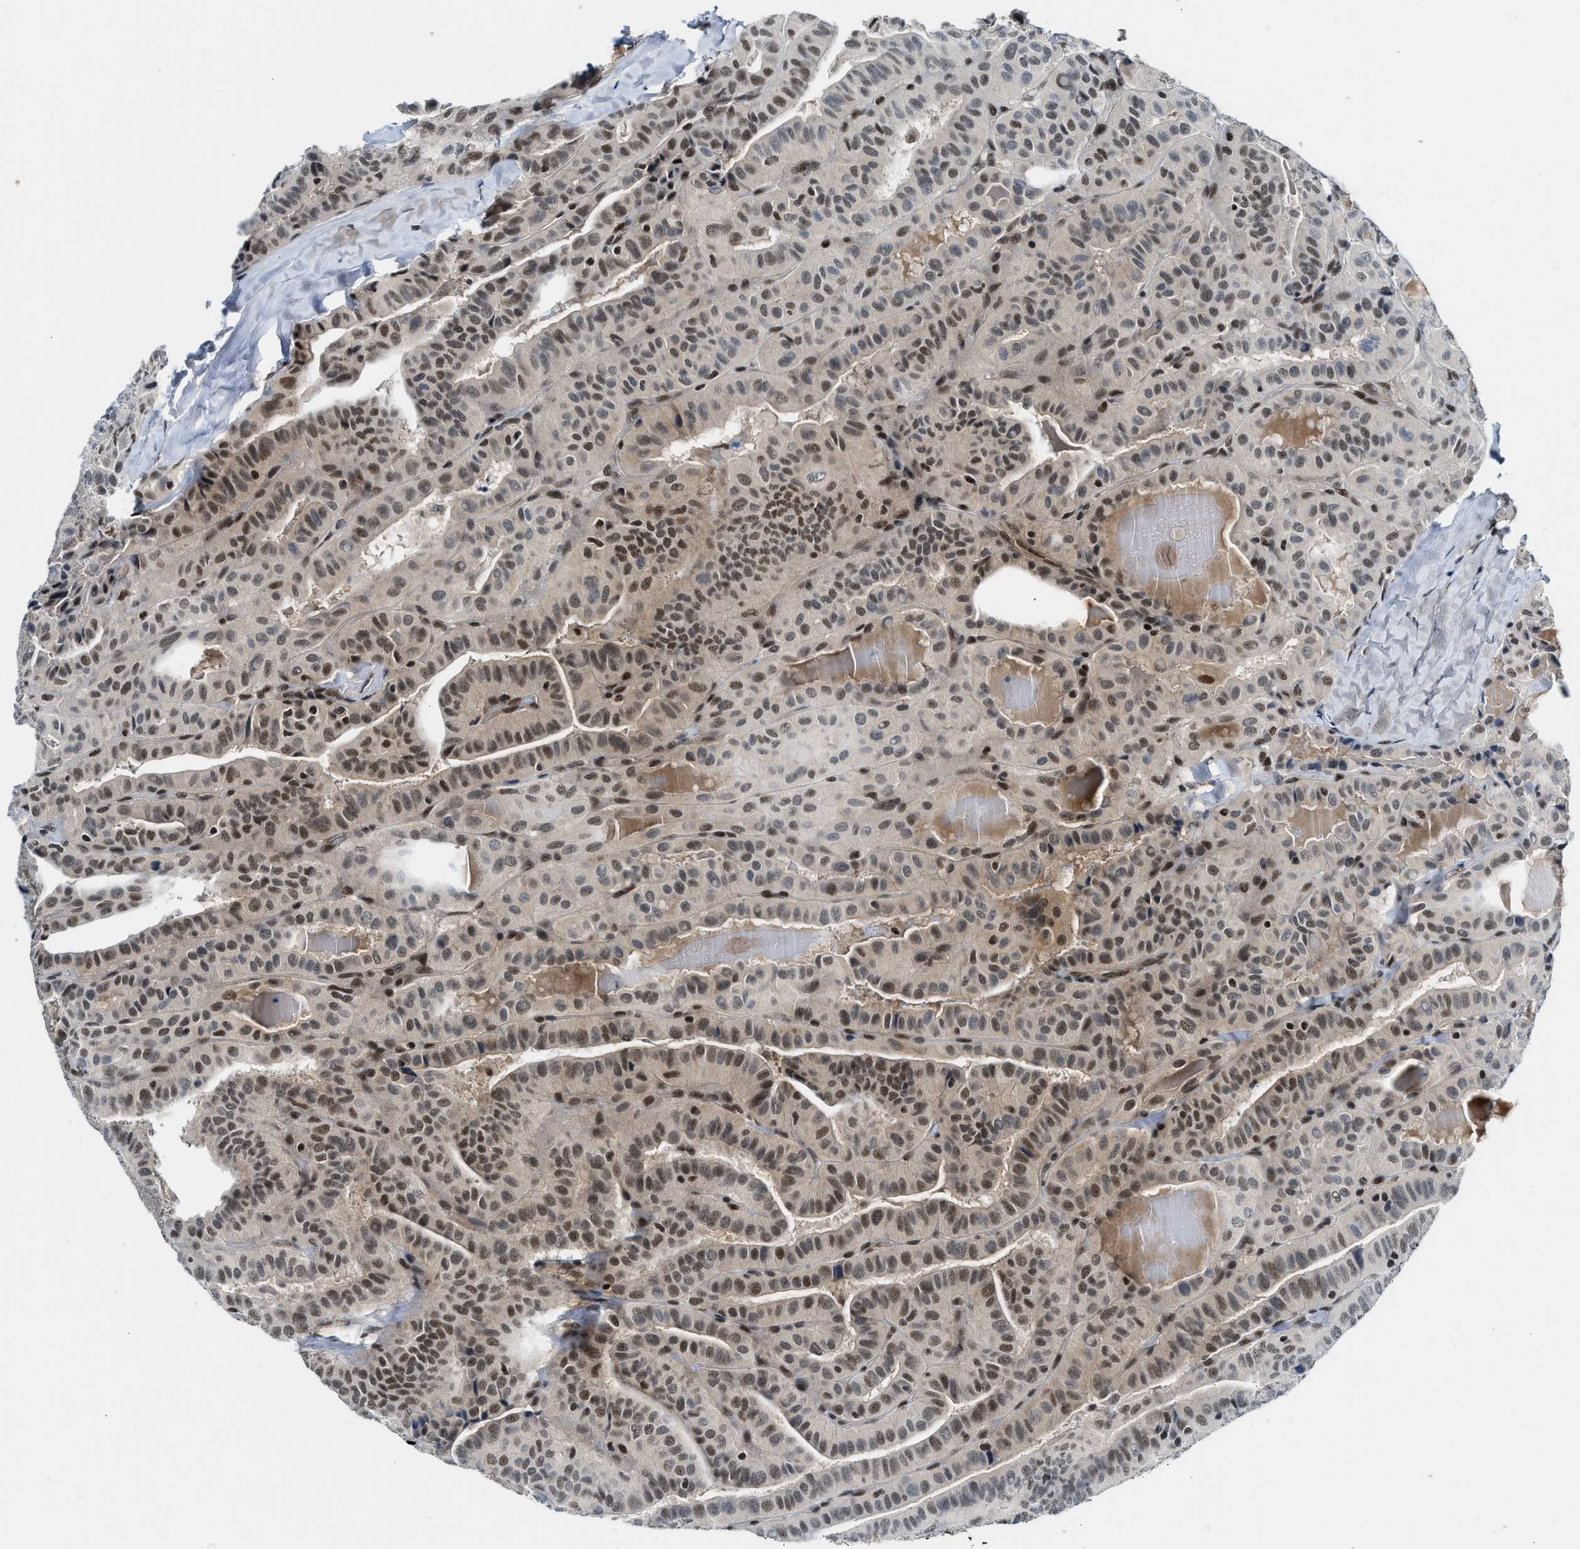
{"staining": {"intensity": "moderate", "quantity": ">75%", "location": "nuclear"}, "tissue": "thyroid cancer", "cell_type": "Tumor cells", "image_type": "cancer", "snomed": [{"axis": "morphology", "description": "Papillary adenocarcinoma, NOS"}, {"axis": "topography", "description": "Thyroid gland"}], "caption": "A high-resolution photomicrograph shows immunohistochemistry staining of thyroid cancer, which exhibits moderate nuclear positivity in approximately >75% of tumor cells.", "gene": "NCOA1", "patient": {"sex": "male", "age": 77}}